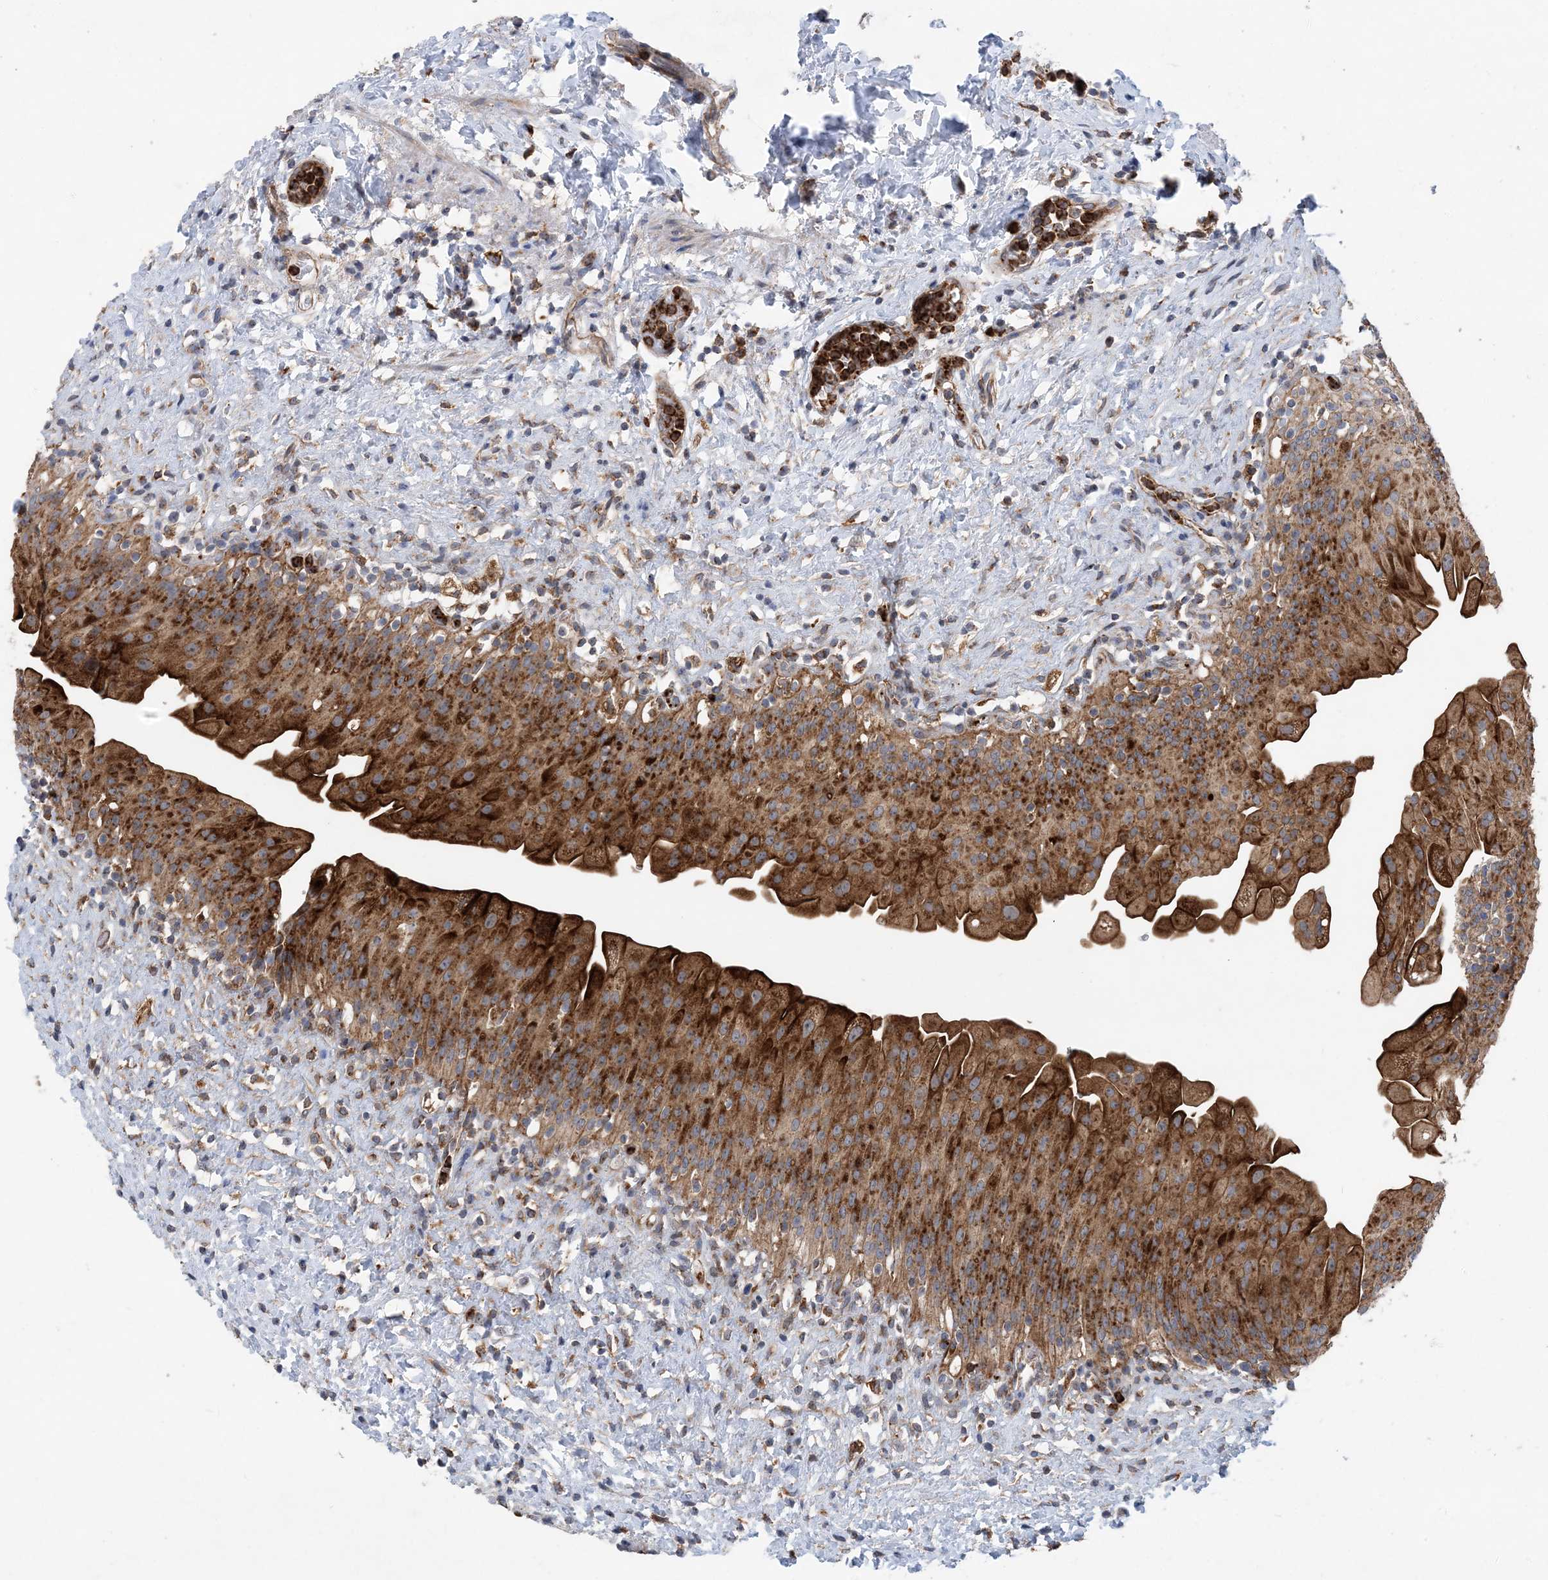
{"staining": {"intensity": "strong", "quantity": ">75%", "location": "cytoplasmic/membranous"}, "tissue": "urinary bladder", "cell_type": "Urothelial cells", "image_type": "normal", "snomed": [{"axis": "morphology", "description": "Normal tissue, NOS"}, {"axis": "topography", "description": "Urinary bladder"}], "caption": "A high amount of strong cytoplasmic/membranous expression is present in about >75% of urothelial cells in unremarkable urinary bladder. The staining was performed using DAB to visualize the protein expression in brown, while the nuclei were stained in blue with hematoxylin (Magnification: 20x).", "gene": "PTTG1IP", "patient": {"sex": "female", "age": 27}}